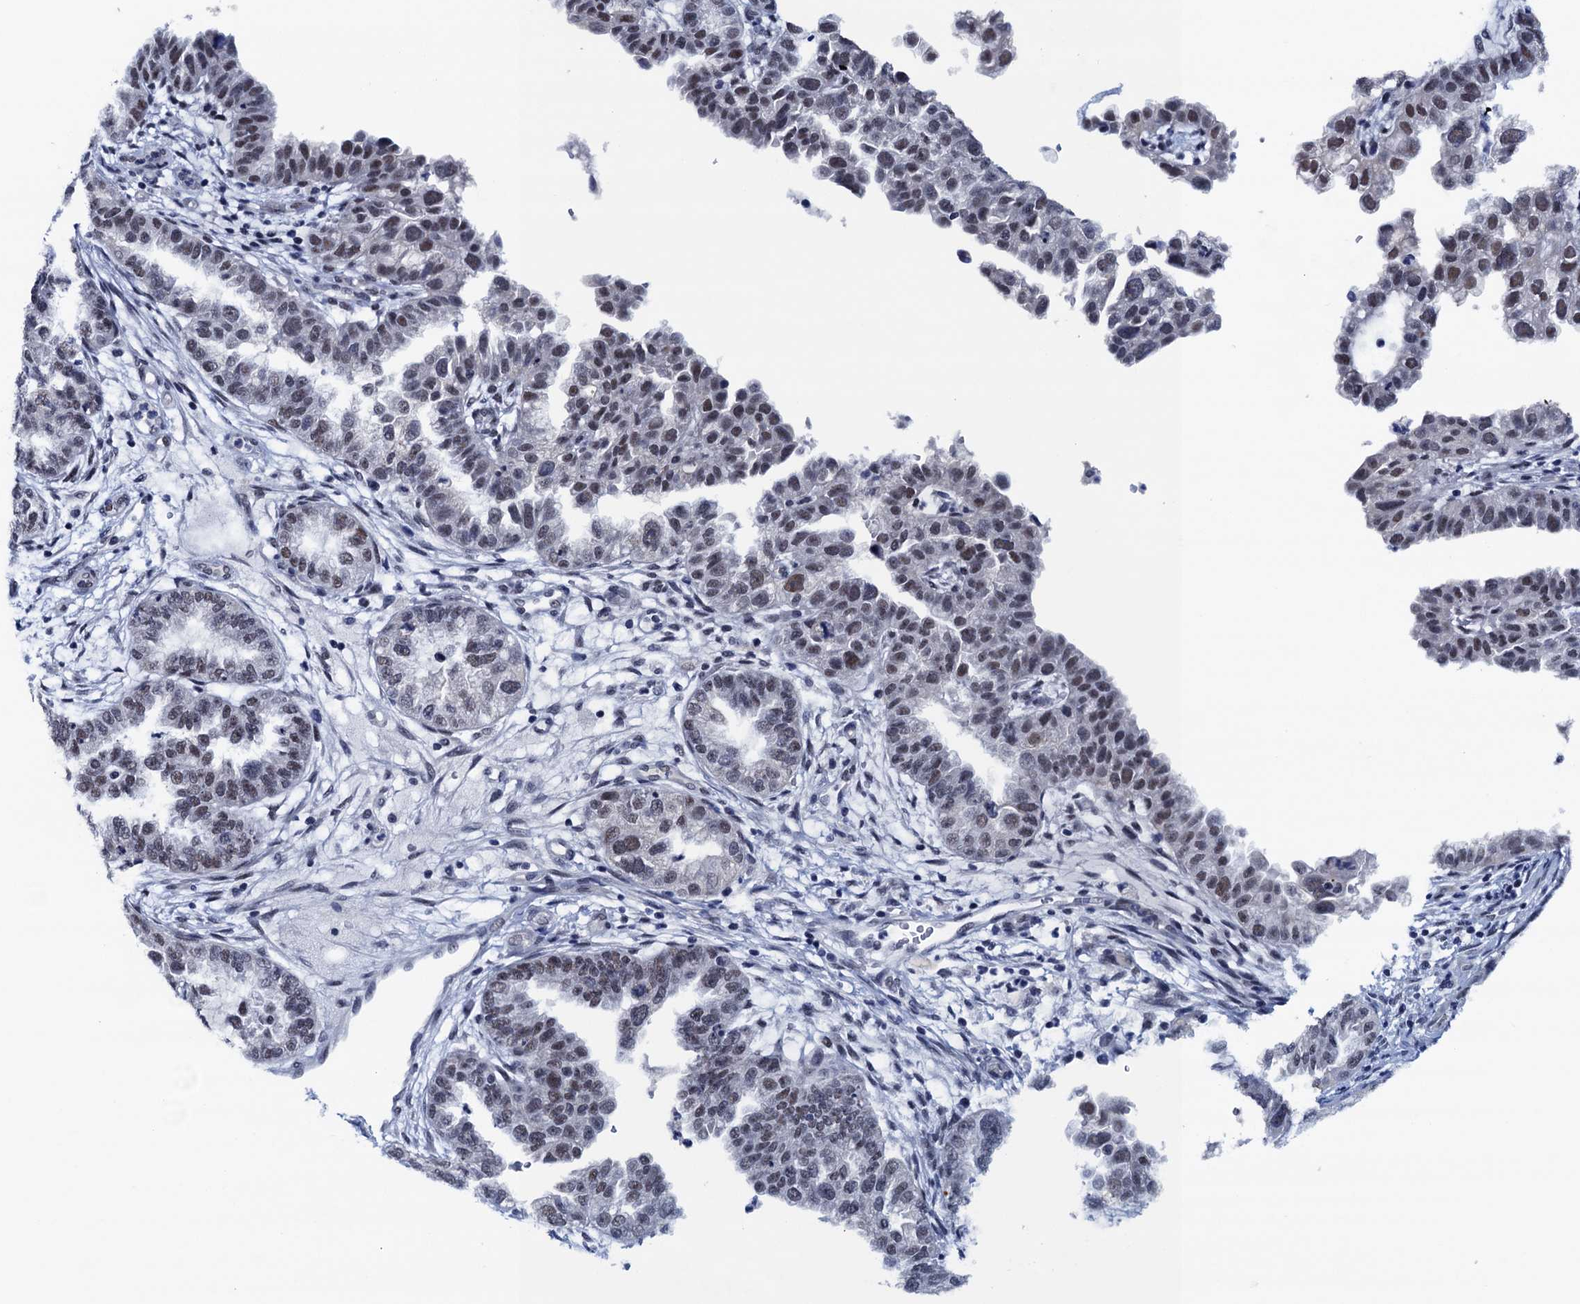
{"staining": {"intensity": "weak", "quantity": "25%-75%", "location": "nuclear"}, "tissue": "endometrial cancer", "cell_type": "Tumor cells", "image_type": "cancer", "snomed": [{"axis": "morphology", "description": "Adenocarcinoma, NOS"}, {"axis": "topography", "description": "Endometrium"}], "caption": "A low amount of weak nuclear staining is seen in about 25%-75% of tumor cells in endometrial adenocarcinoma tissue.", "gene": "FNBP4", "patient": {"sex": "female", "age": 85}}